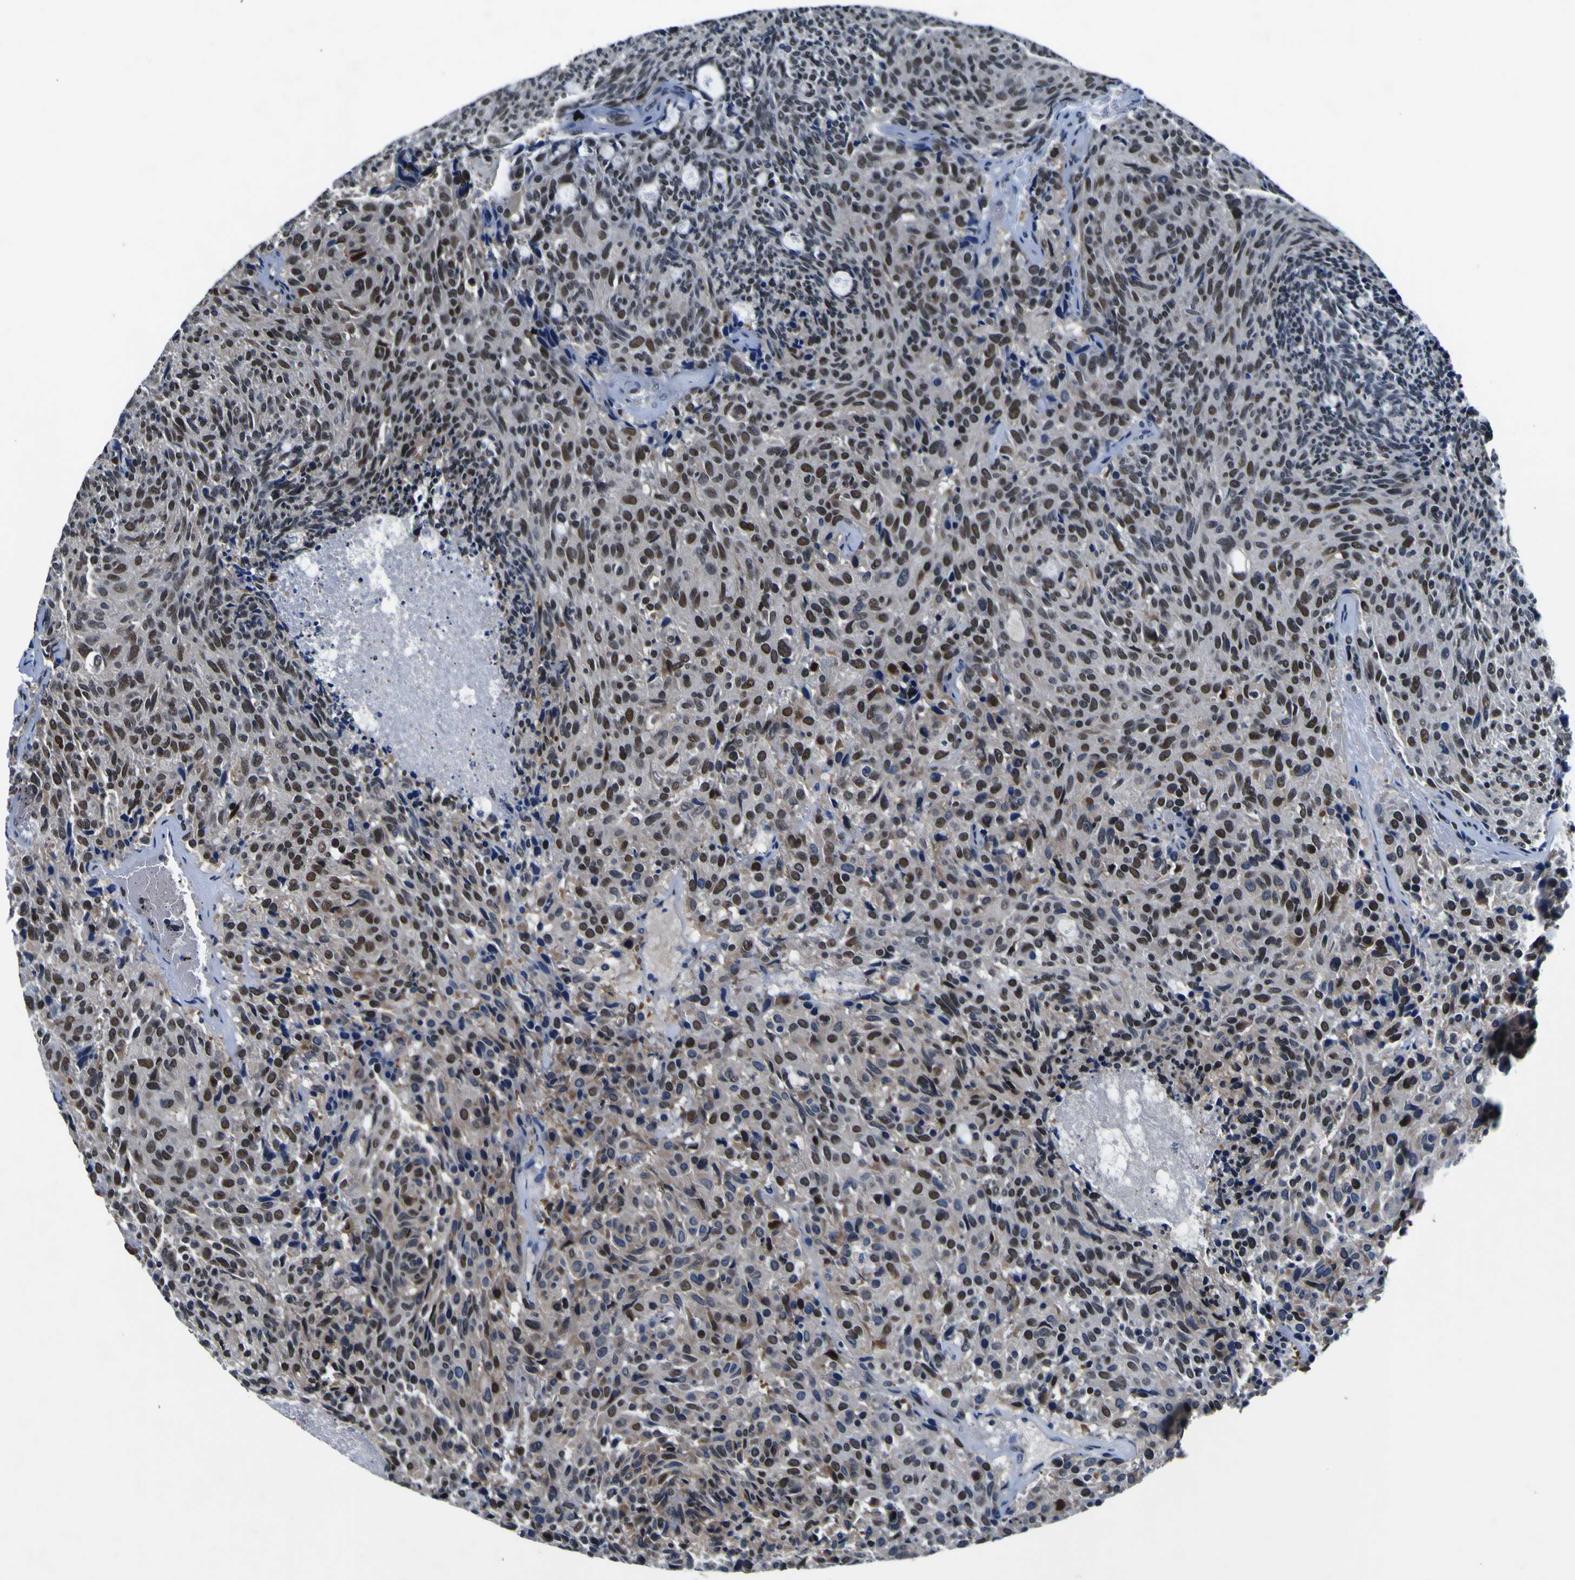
{"staining": {"intensity": "strong", "quantity": "25%-75%", "location": "nuclear"}, "tissue": "carcinoid", "cell_type": "Tumor cells", "image_type": "cancer", "snomed": [{"axis": "morphology", "description": "Carcinoid, malignant, NOS"}, {"axis": "topography", "description": "Pancreas"}], "caption": "Immunohistochemistry (IHC) histopathology image of human malignant carcinoid stained for a protein (brown), which reveals high levels of strong nuclear positivity in approximately 25%-75% of tumor cells.", "gene": "CUL4B", "patient": {"sex": "female", "age": 54}}